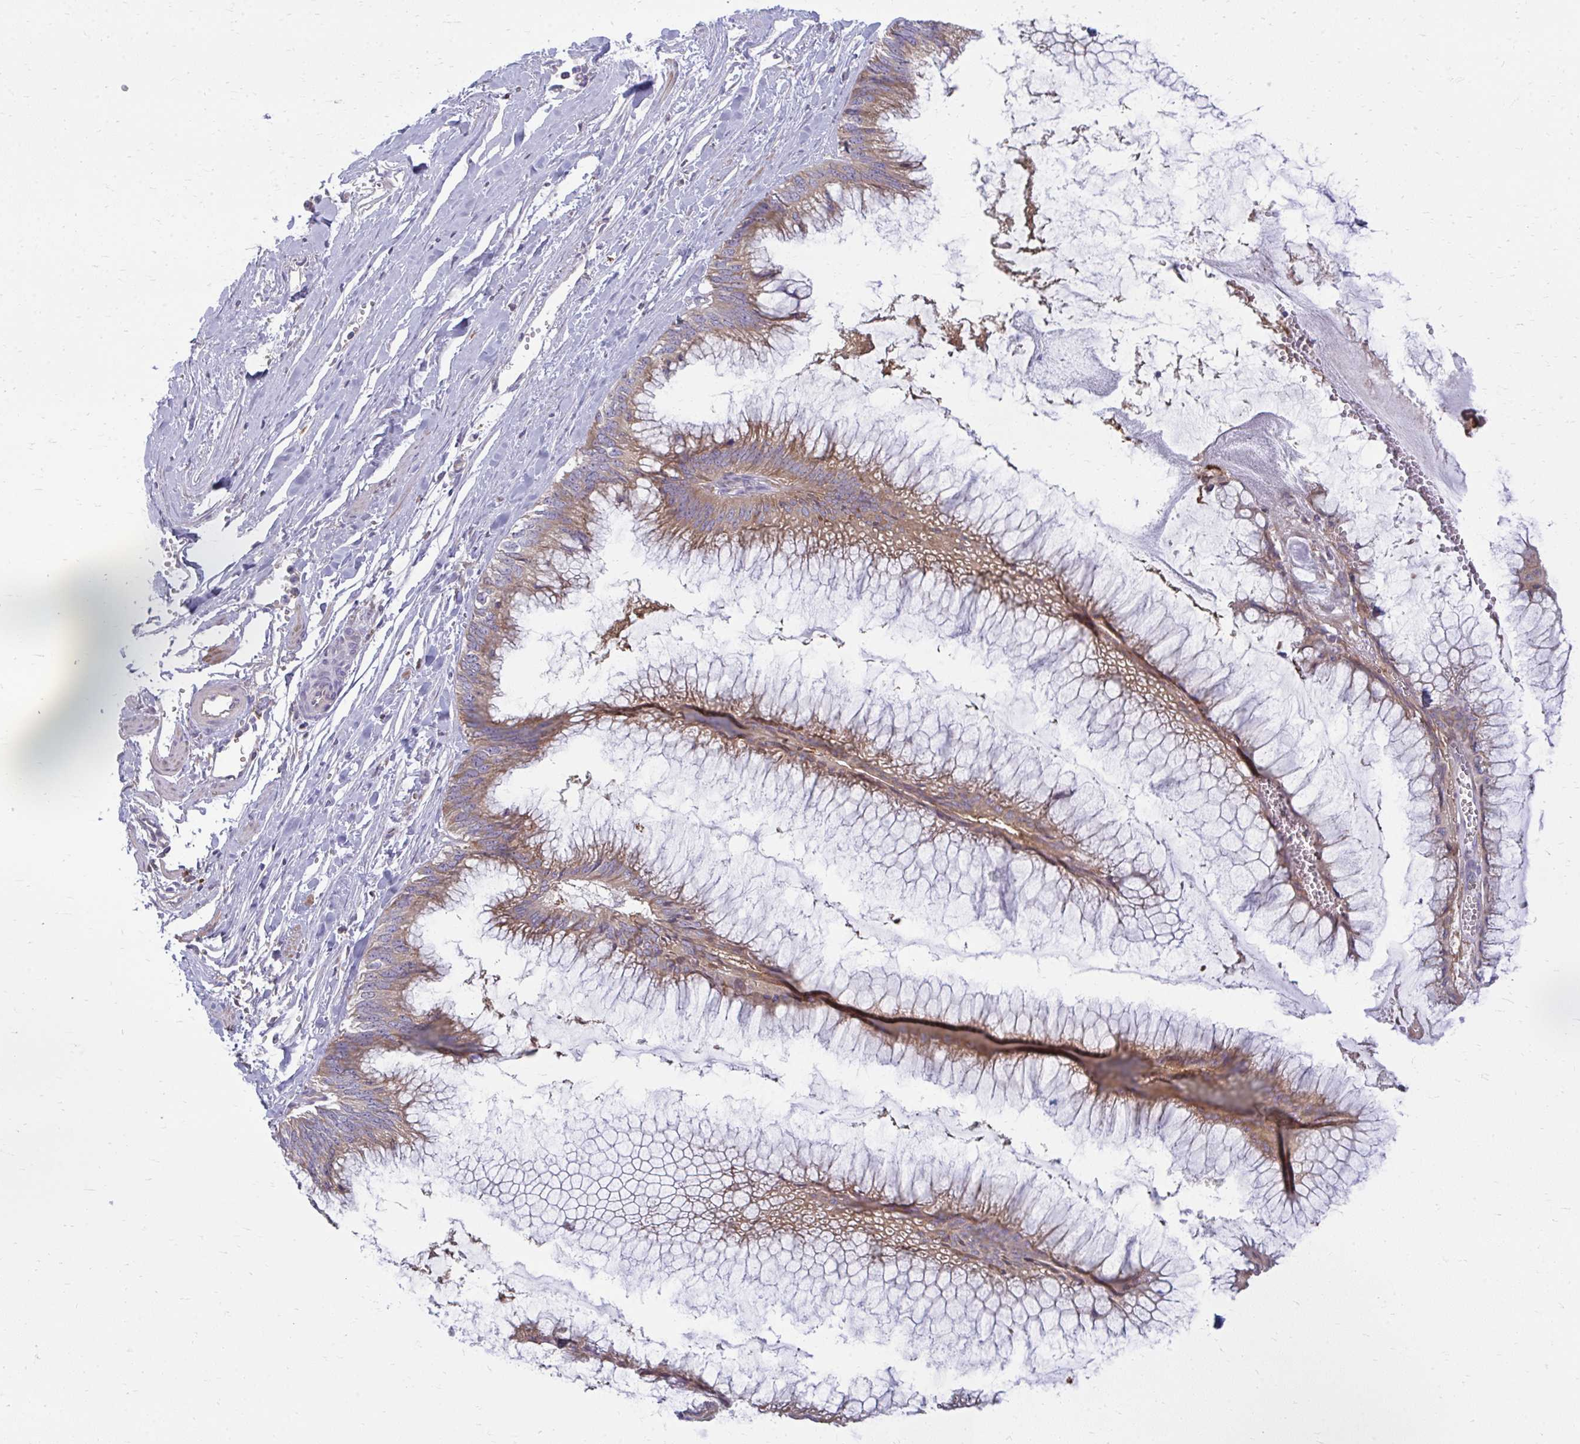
{"staining": {"intensity": "moderate", "quantity": ">75%", "location": "cytoplasmic/membranous"}, "tissue": "ovarian cancer", "cell_type": "Tumor cells", "image_type": "cancer", "snomed": [{"axis": "morphology", "description": "Cystadenocarcinoma, mucinous, NOS"}, {"axis": "topography", "description": "Ovary"}], "caption": "Brown immunohistochemical staining in ovarian cancer (mucinous cystadenocarcinoma) exhibits moderate cytoplasmic/membranous positivity in about >75% of tumor cells.", "gene": "CEMP1", "patient": {"sex": "female", "age": 44}}